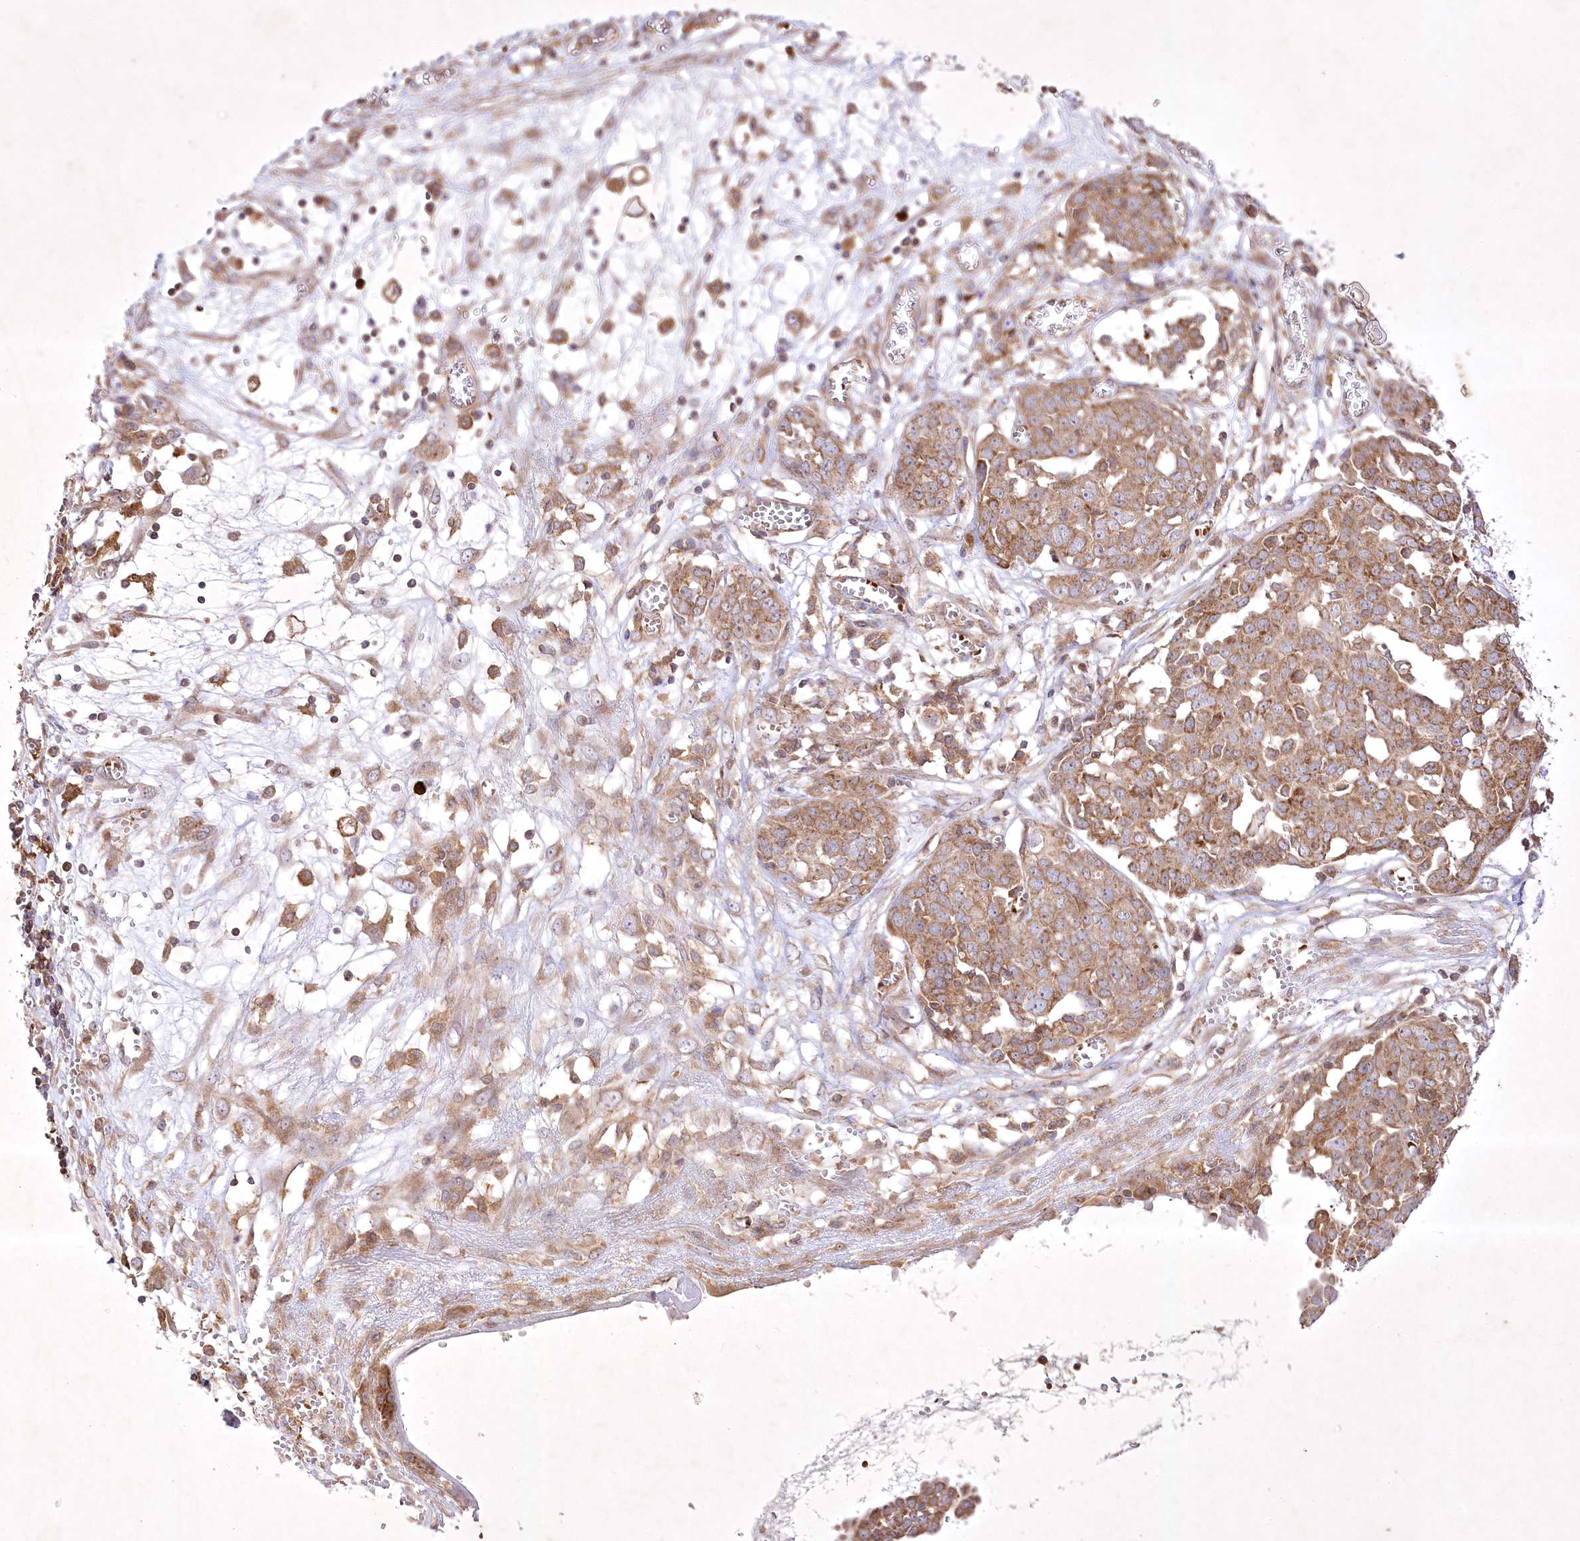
{"staining": {"intensity": "moderate", "quantity": ">75%", "location": "cytoplasmic/membranous"}, "tissue": "ovarian cancer", "cell_type": "Tumor cells", "image_type": "cancer", "snomed": [{"axis": "morphology", "description": "Cystadenocarcinoma, serous, NOS"}, {"axis": "topography", "description": "Soft tissue"}, {"axis": "topography", "description": "Ovary"}], "caption": "Approximately >75% of tumor cells in ovarian serous cystadenocarcinoma reveal moderate cytoplasmic/membranous protein positivity as visualized by brown immunohistochemical staining.", "gene": "OPA1", "patient": {"sex": "female", "age": 57}}